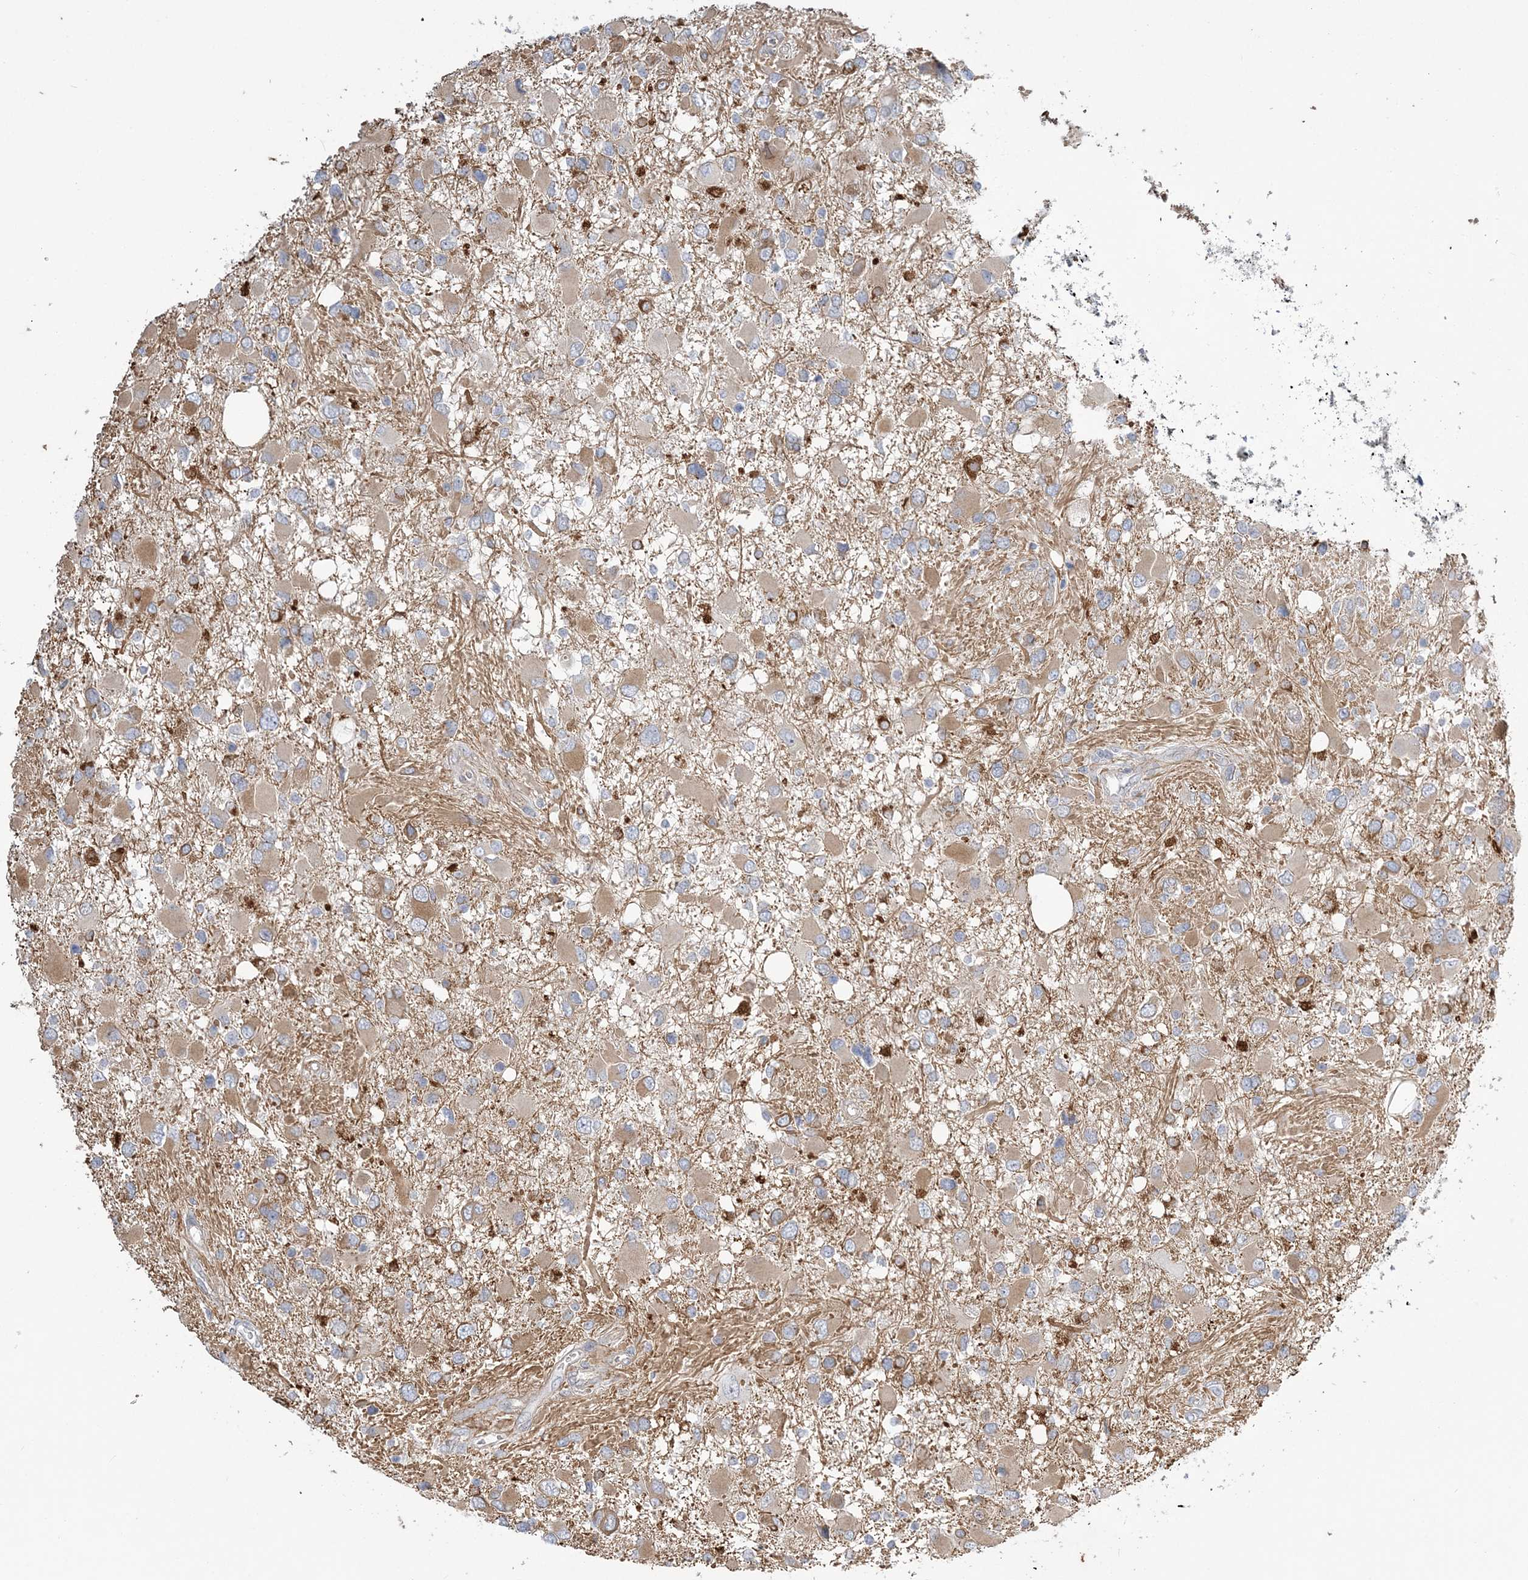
{"staining": {"intensity": "weak", "quantity": "25%-75%", "location": "cytoplasmic/membranous"}, "tissue": "glioma", "cell_type": "Tumor cells", "image_type": "cancer", "snomed": [{"axis": "morphology", "description": "Glioma, malignant, High grade"}, {"axis": "topography", "description": "Brain"}], "caption": "Protein staining exhibits weak cytoplasmic/membranous positivity in about 25%-75% of tumor cells in malignant high-grade glioma.", "gene": "FARSB", "patient": {"sex": "male", "age": 53}}